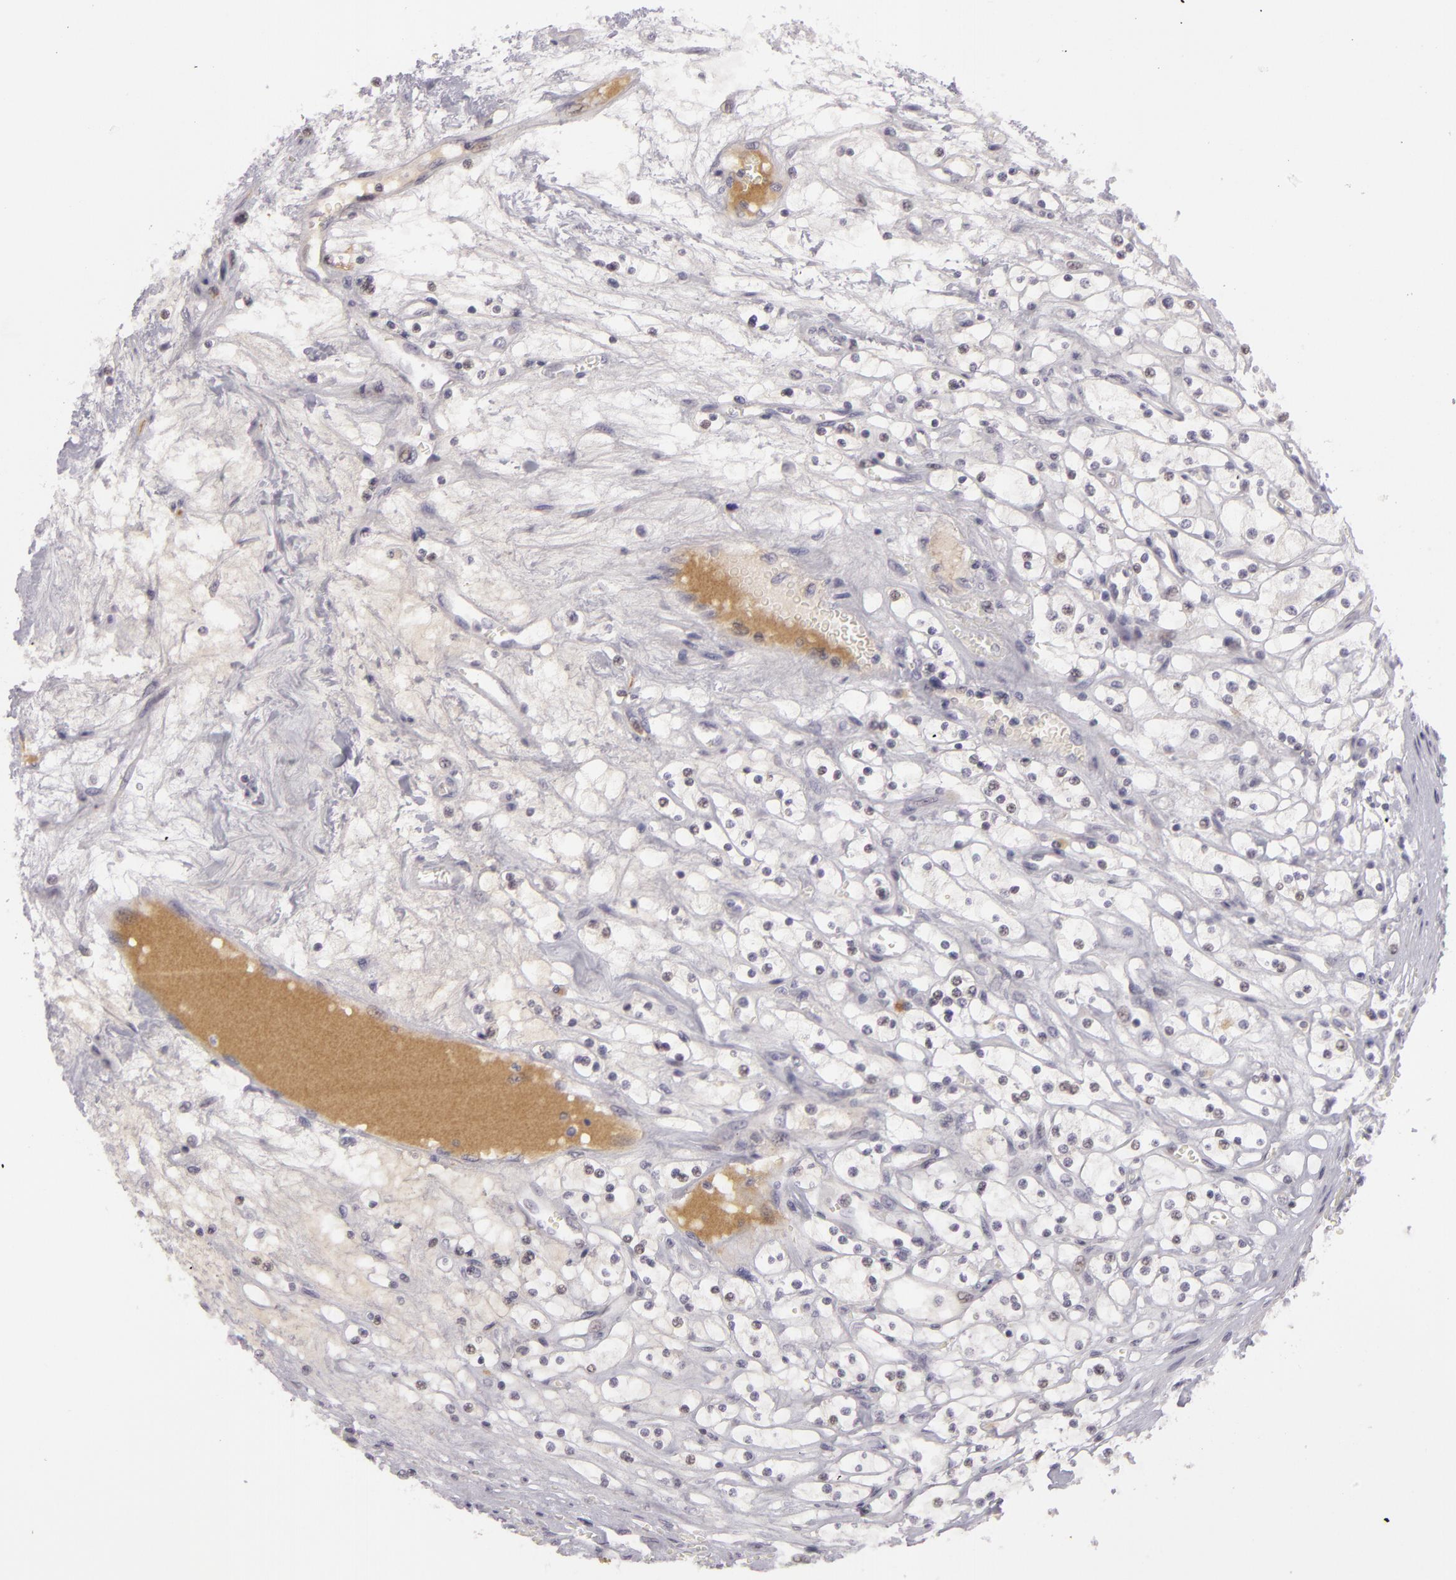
{"staining": {"intensity": "negative", "quantity": "none", "location": "none"}, "tissue": "renal cancer", "cell_type": "Tumor cells", "image_type": "cancer", "snomed": [{"axis": "morphology", "description": "Adenocarcinoma, NOS"}, {"axis": "topography", "description": "Kidney"}], "caption": "IHC of human renal cancer (adenocarcinoma) shows no positivity in tumor cells. (DAB immunohistochemistry (IHC), high magnification).", "gene": "CTNNB1", "patient": {"sex": "male", "age": 61}}